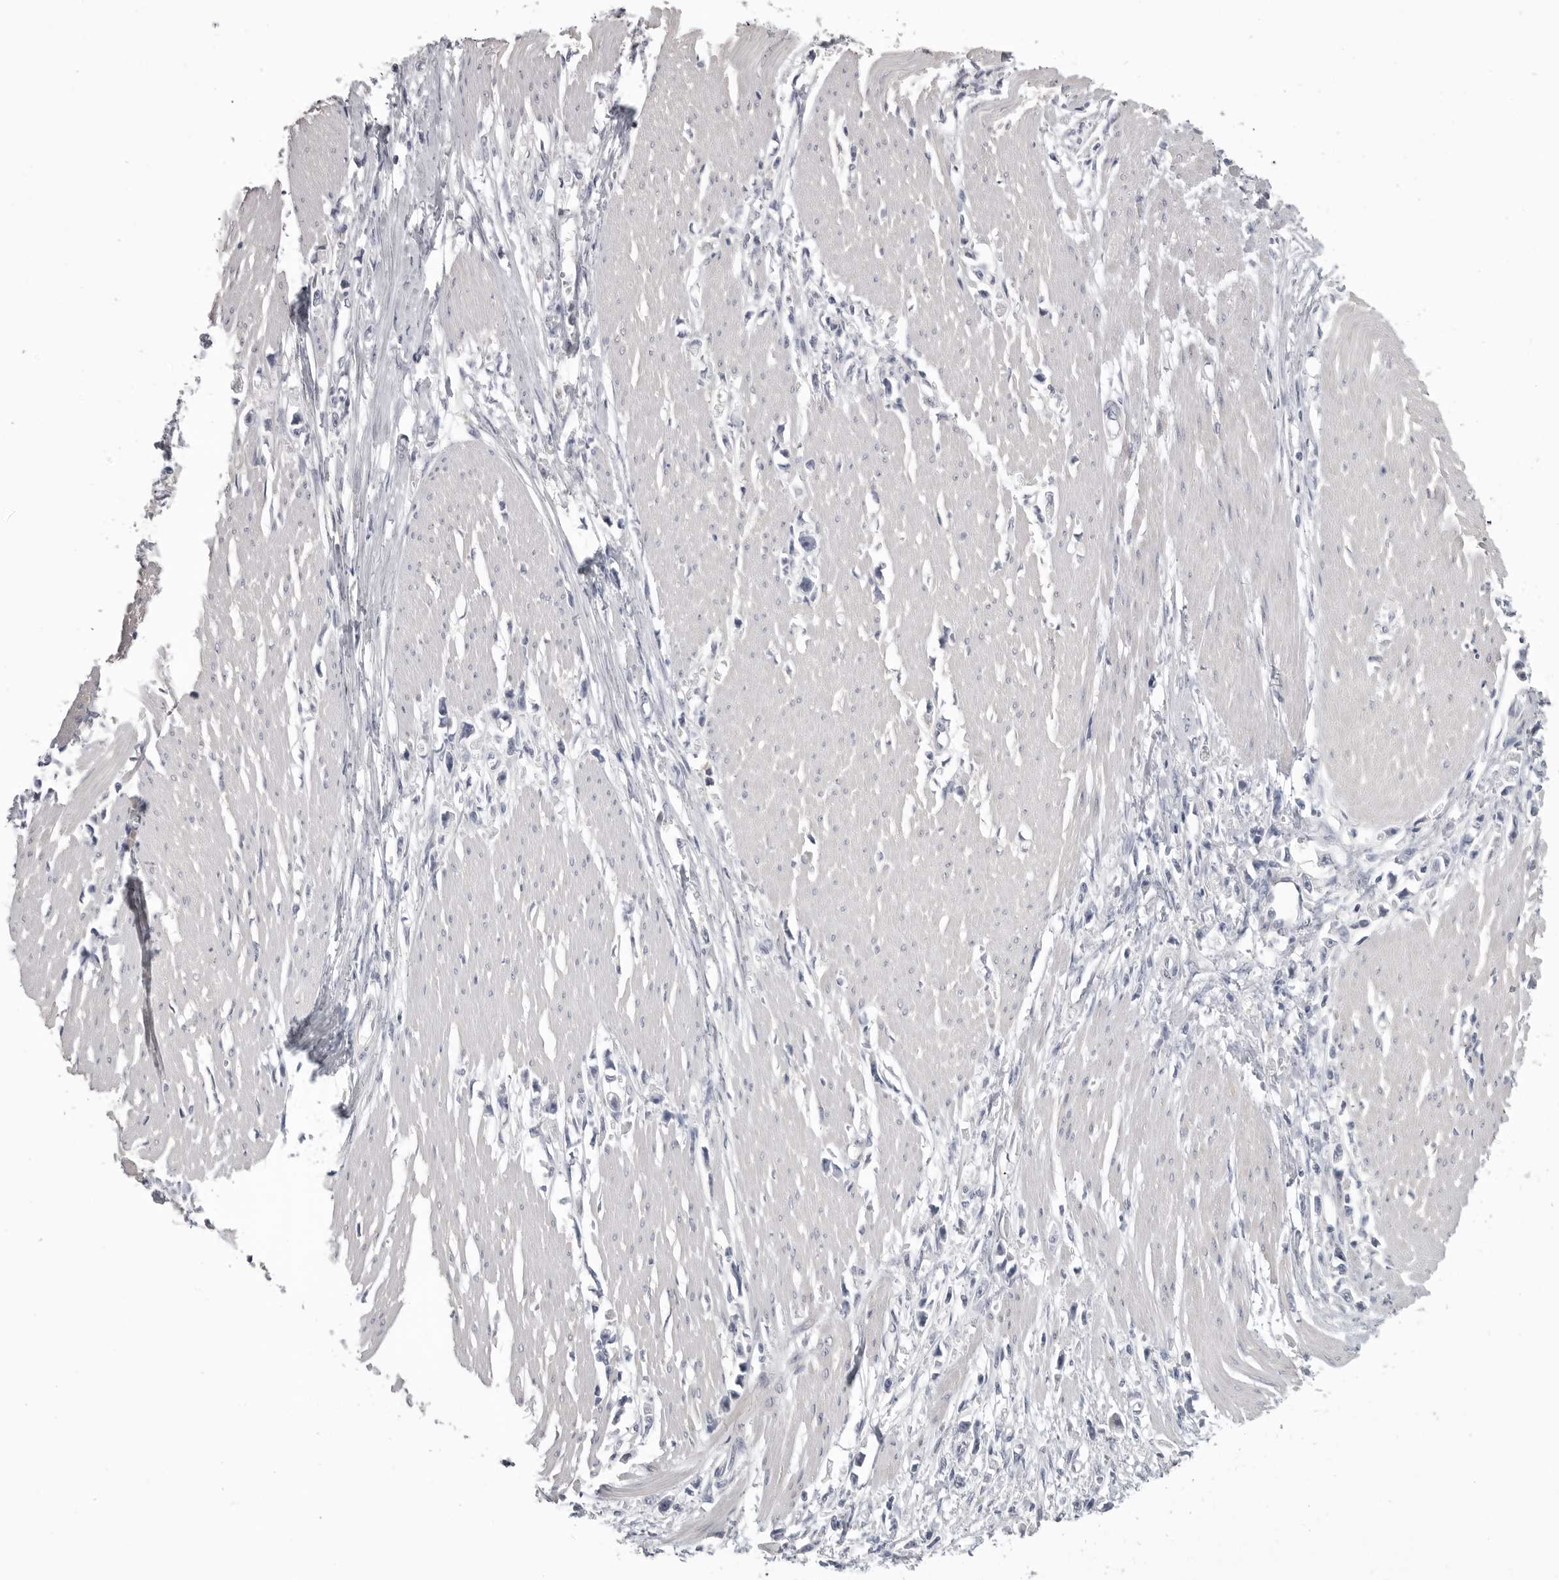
{"staining": {"intensity": "negative", "quantity": "none", "location": "none"}, "tissue": "stomach cancer", "cell_type": "Tumor cells", "image_type": "cancer", "snomed": [{"axis": "morphology", "description": "Adenocarcinoma, NOS"}, {"axis": "topography", "description": "Stomach"}], "caption": "Tumor cells are negative for brown protein staining in stomach cancer.", "gene": "SERPING1", "patient": {"sex": "female", "age": 59}}